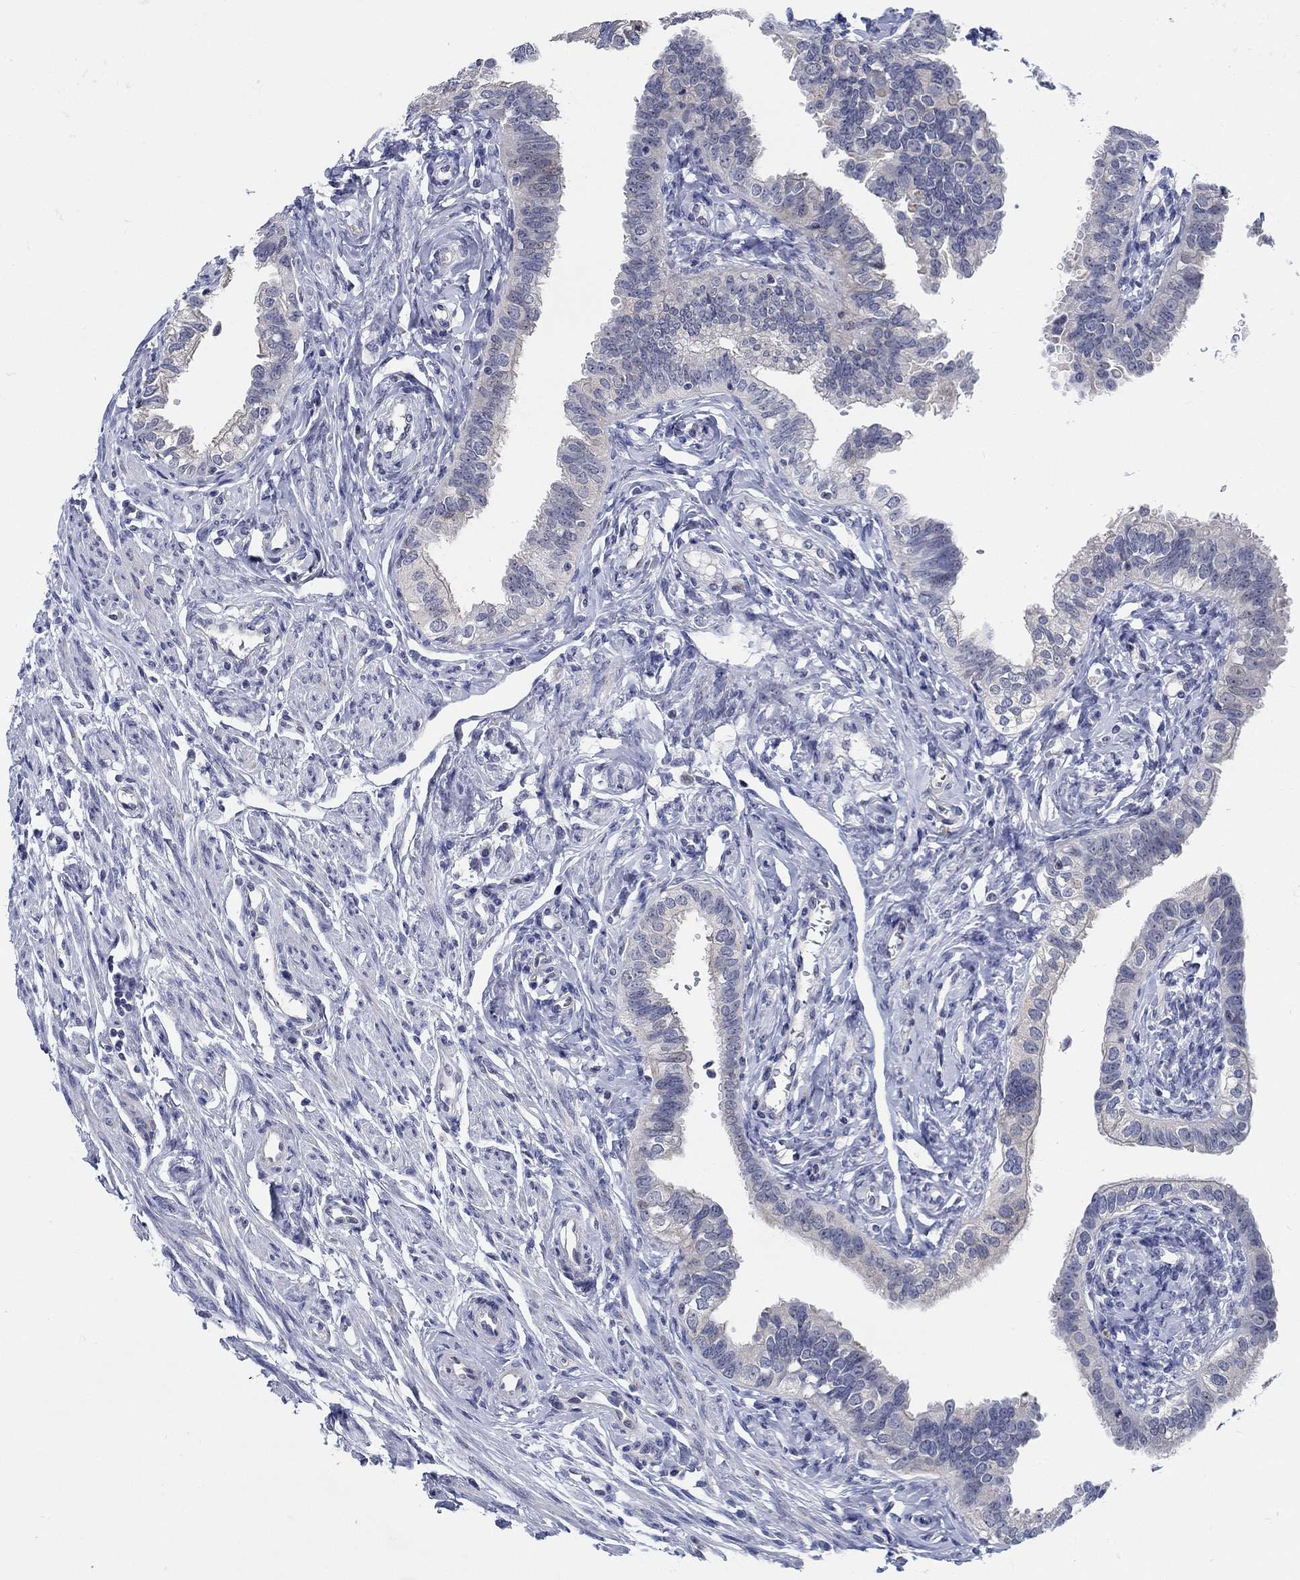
{"staining": {"intensity": "negative", "quantity": "none", "location": "none"}, "tissue": "fallopian tube", "cell_type": "Glandular cells", "image_type": "normal", "snomed": [{"axis": "morphology", "description": "Normal tissue, NOS"}, {"axis": "topography", "description": "Fallopian tube"}], "caption": "Immunohistochemical staining of unremarkable fallopian tube shows no significant staining in glandular cells.", "gene": "SMIM18", "patient": {"sex": "female", "age": 54}}